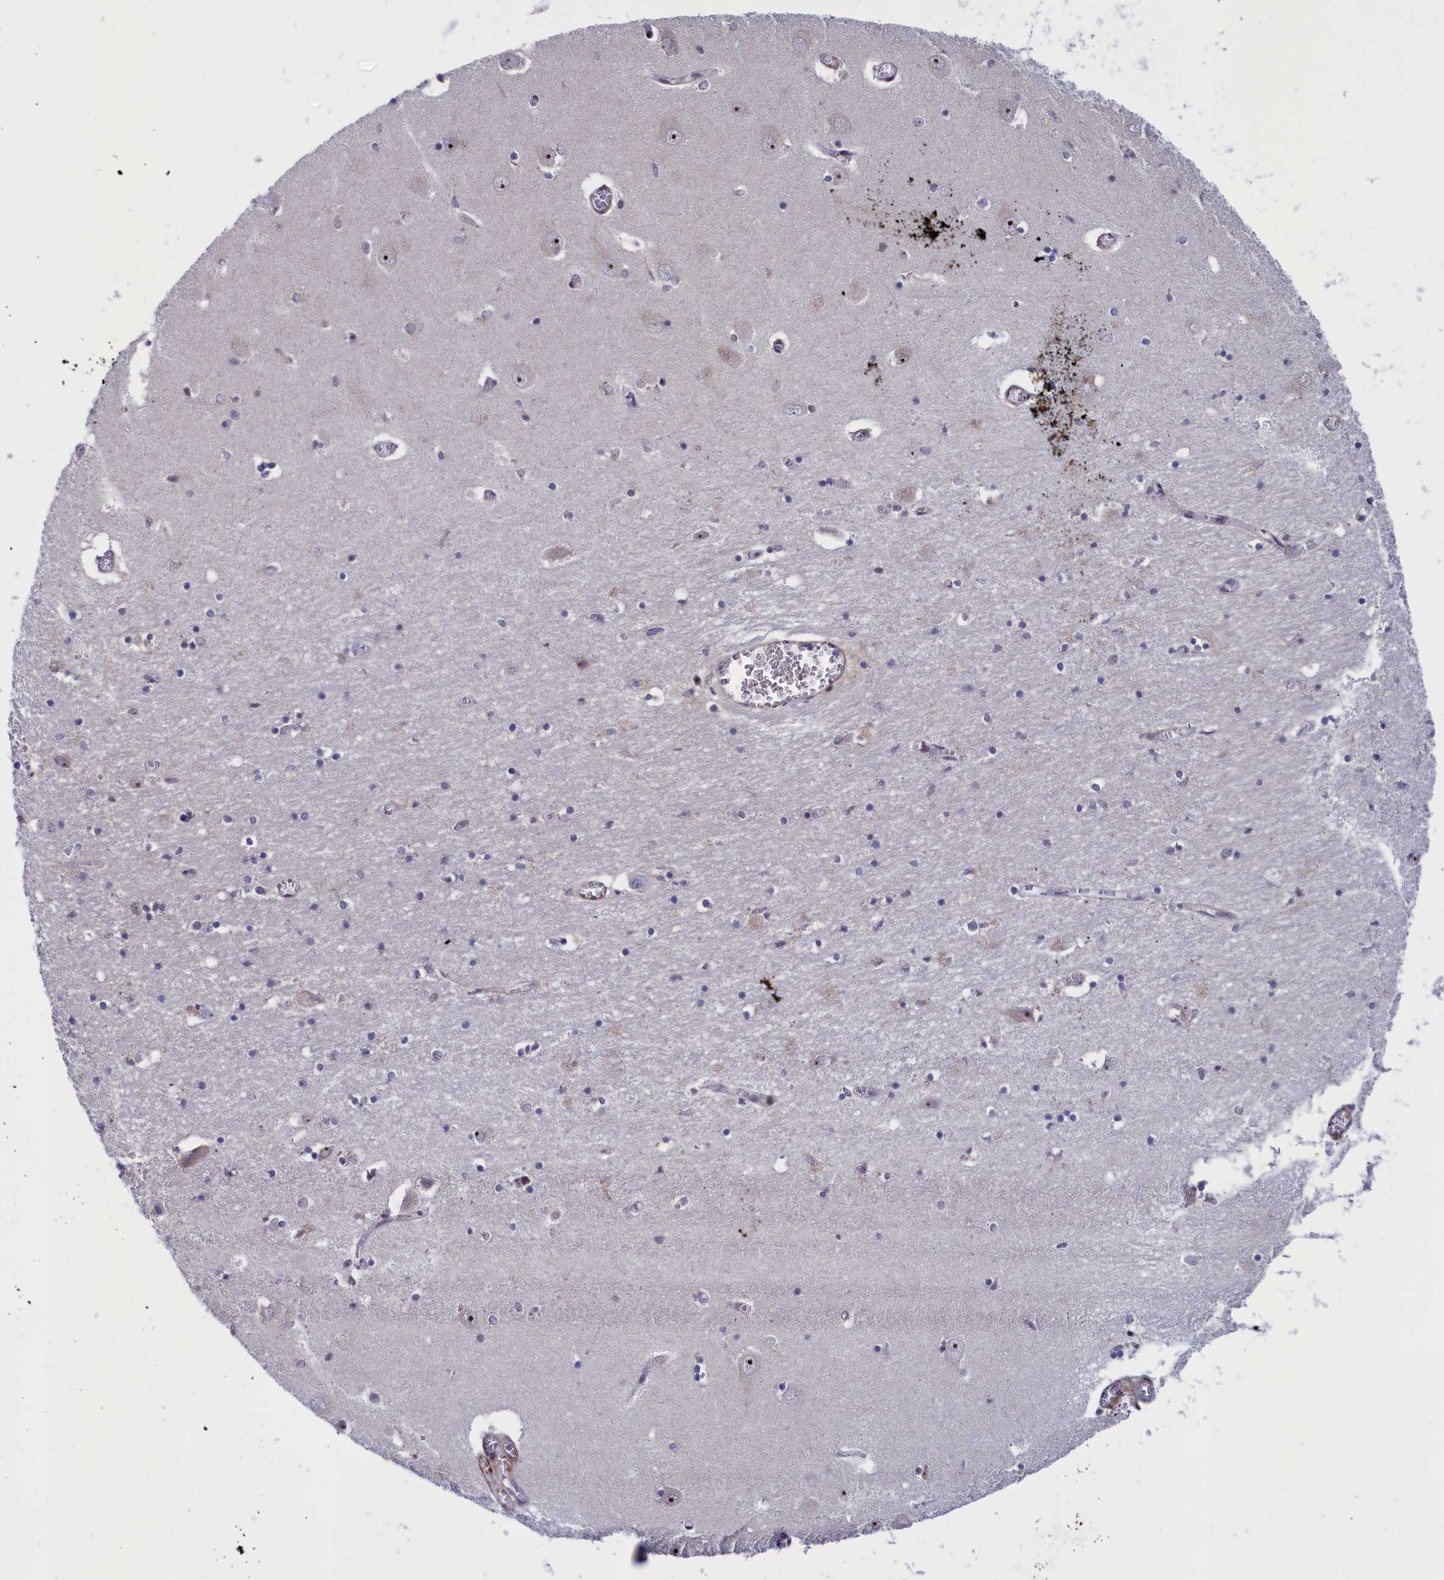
{"staining": {"intensity": "weak", "quantity": "<25%", "location": "nuclear"}, "tissue": "hippocampus", "cell_type": "Glial cells", "image_type": "normal", "snomed": [{"axis": "morphology", "description": "Normal tissue, NOS"}, {"axis": "topography", "description": "Hippocampus"}], "caption": "The photomicrograph demonstrates no significant staining in glial cells of hippocampus. (DAB (3,3'-diaminobenzidine) IHC, high magnification).", "gene": "PPAN", "patient": {"sex": "male", "age": 70}}